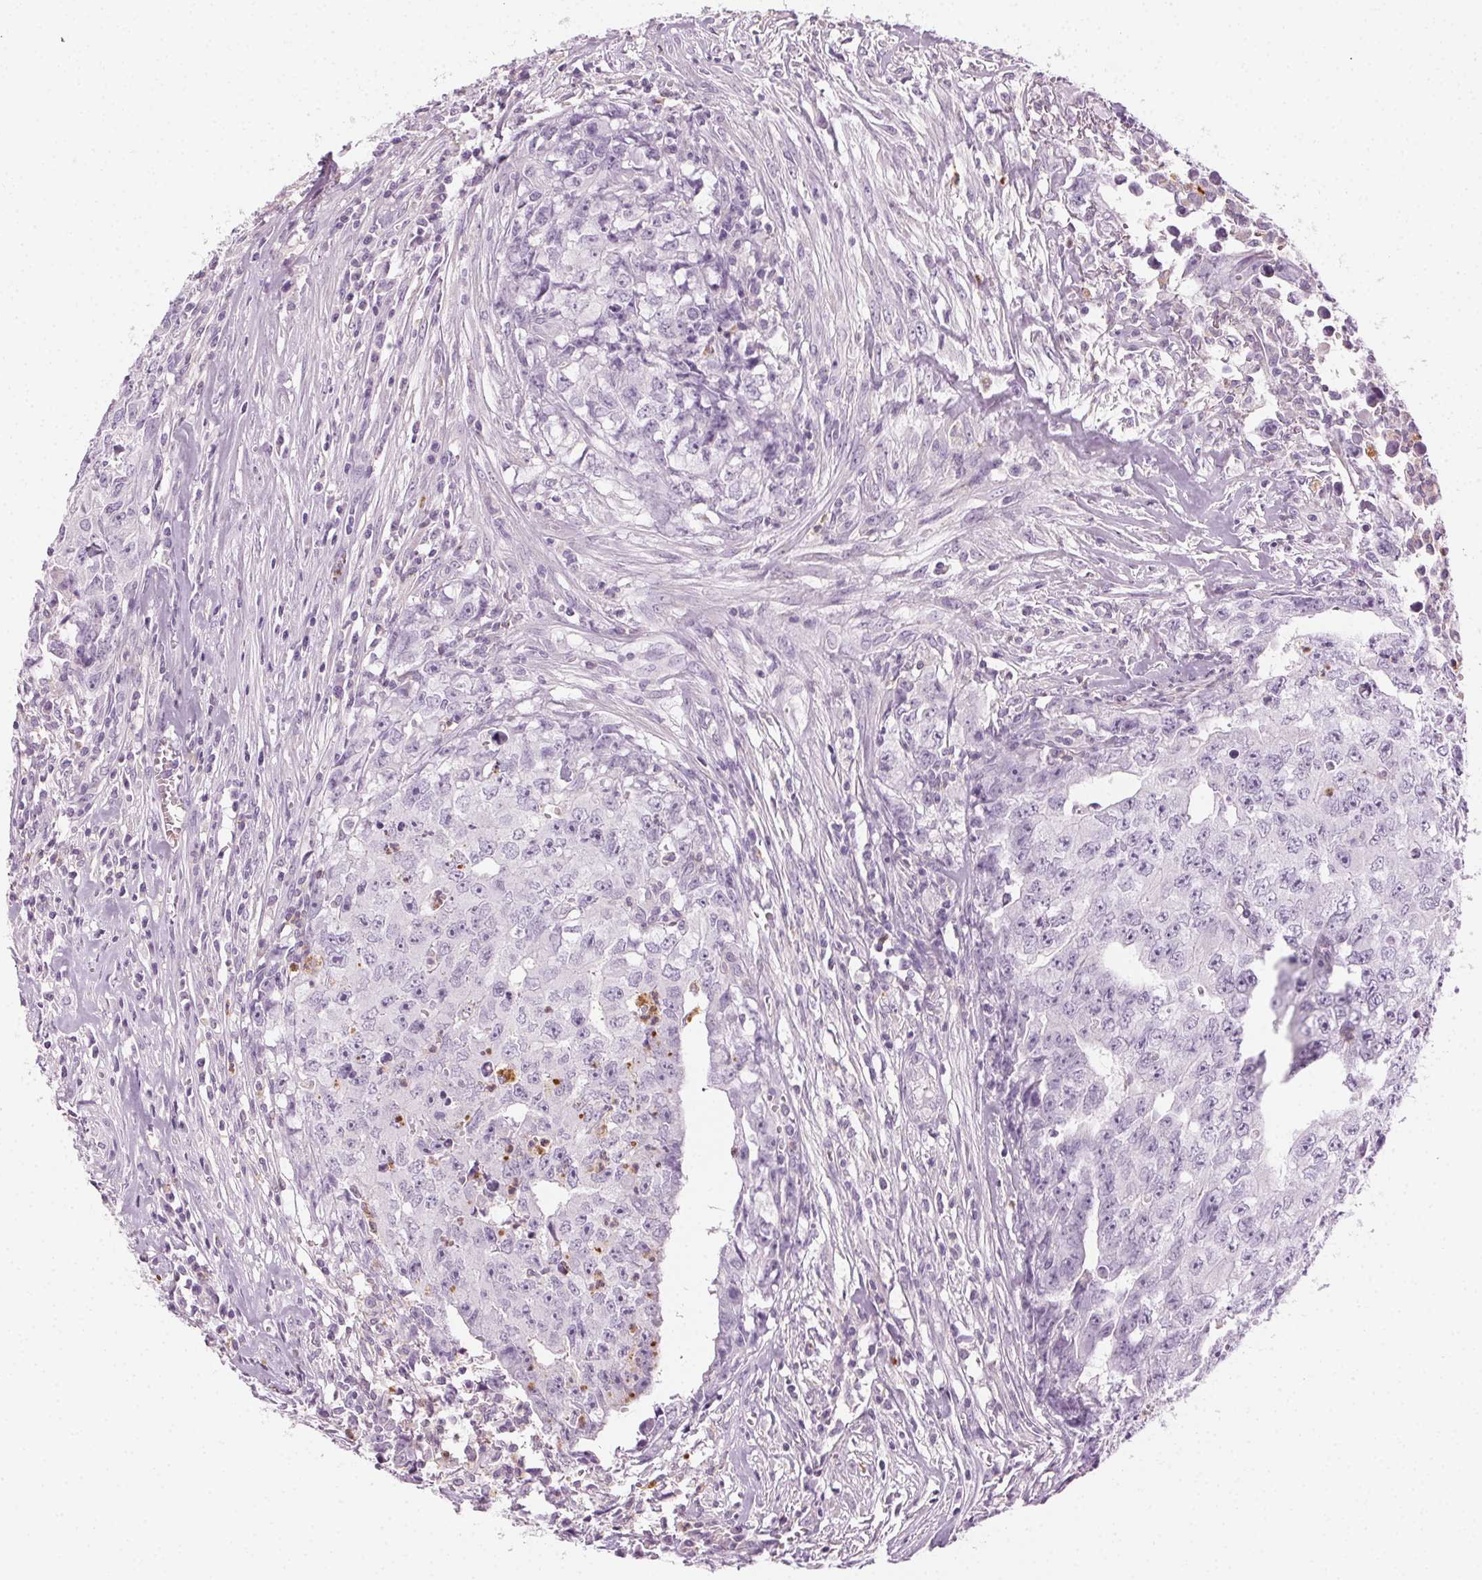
{"staining": {"intensity": "negative", "quantity": "none", "location": "none"}, "tissue": "testis cancer", "cell_type": "Tumor cells", "image_type": "cancer", "snomed": [{"axis": "morphology", "description": "Carcinoma, Embryonal, NOS"}, {"axis": "morphology", "description": "Teratoma, malignant, NOS"}, {"axis": "topography", "description": "Testis"}], "caption": "Human testis cancer stained for a protein using immunohistochemistry reveals no expression in tumor cells.", "gene": "MPO", "patient": {"sex": "male", "age": 24}}